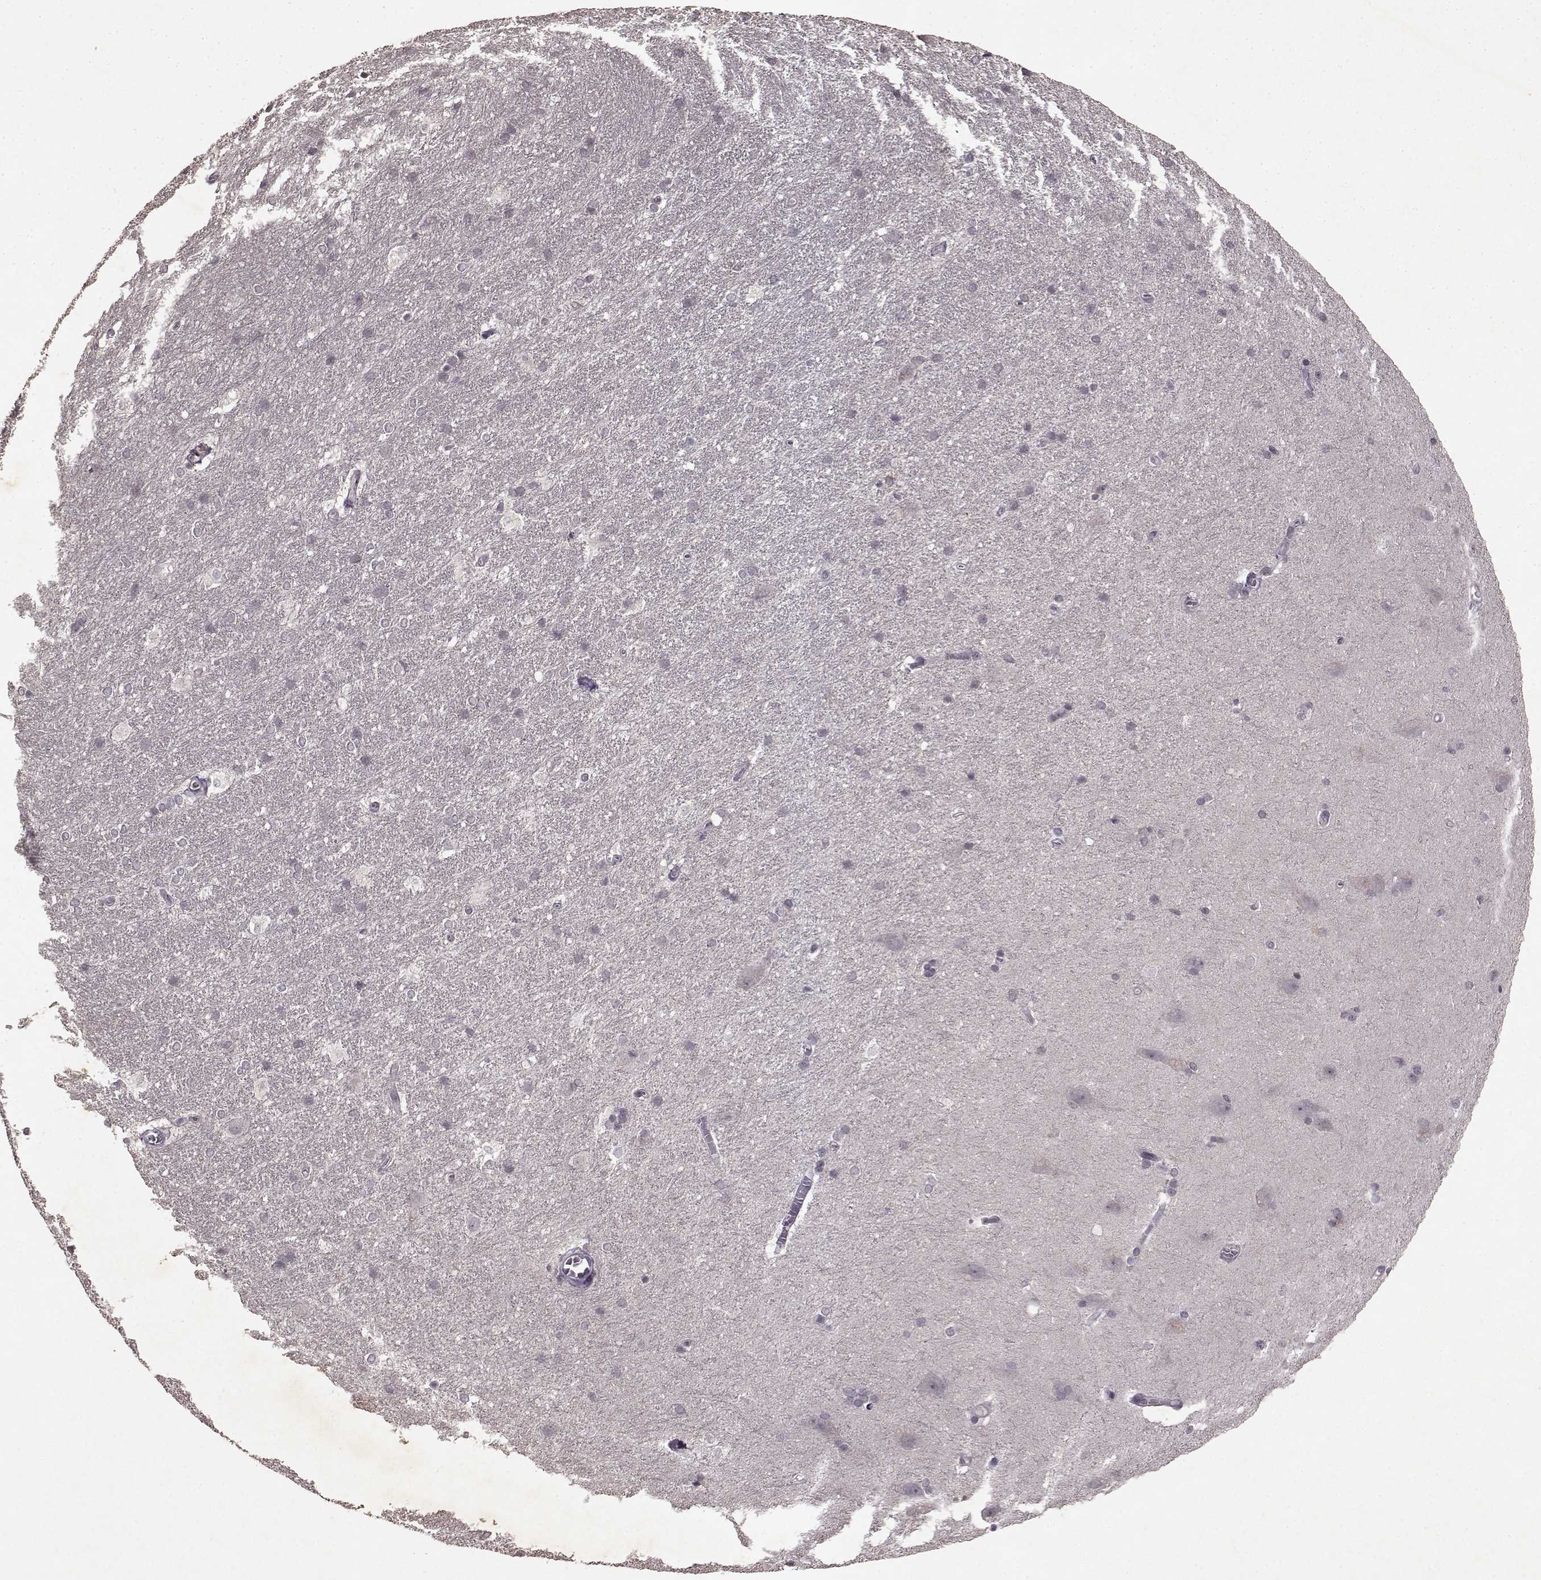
{"staining": {"intensity": "negative", "quantity": "none", "location": "none"}, "tissue": "hippocampus", "cell_type": "Glial cells", "image_type": "normal", "snomed": [{"axis": "morphology", "description": "Normal tissue, NOS"}, {"axis": "topography", "description": "Cerebral cortex"}, {"axis": "topography", "description": "Hippocampus"}], "caption": "IHC micrograph of unremarkable hippocampus: human hippocampus stained with DAB shows no significant protein expression in glial cells.", "gene": "LHB", "patient": {"sex": "female", "age": 19}}